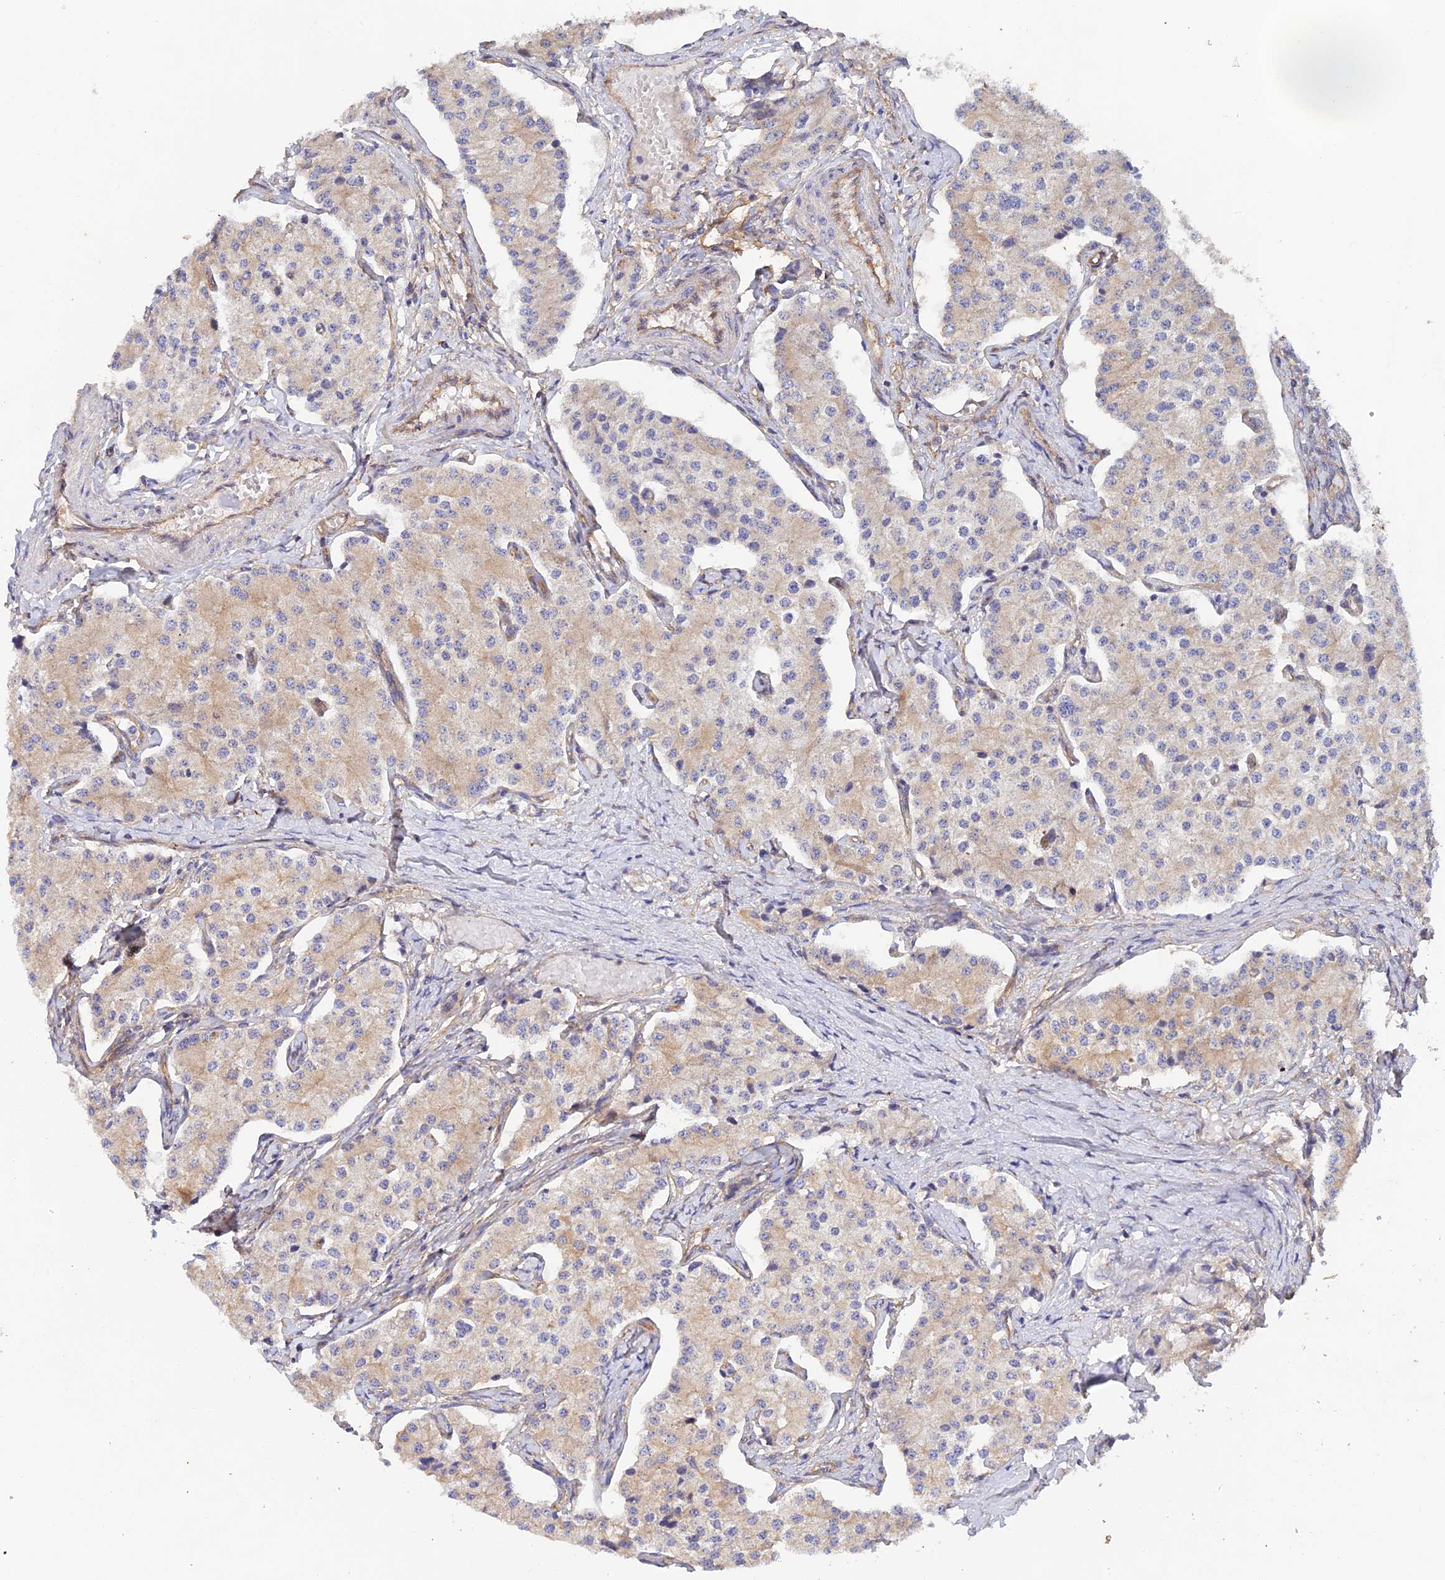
{"staining": {"intensity": "weak", "quantity": "<25%", "location": "cytoplasmic/membranous"}, "tissue": "carcinoid", "cell_type": "Tumor cells", "image_type": "cancer", "snomed": [{"axis": "morphology", "description": "Carcinoid, malignant, NOS"}, {"axis": "topography", "description": "Colon"}], "caption": "Immunohistochemical staining of carcinoid reveals no significant staining in tumor cells.", "gene": "MYO9A", "patient": {"sex": "female", "age": 52}}